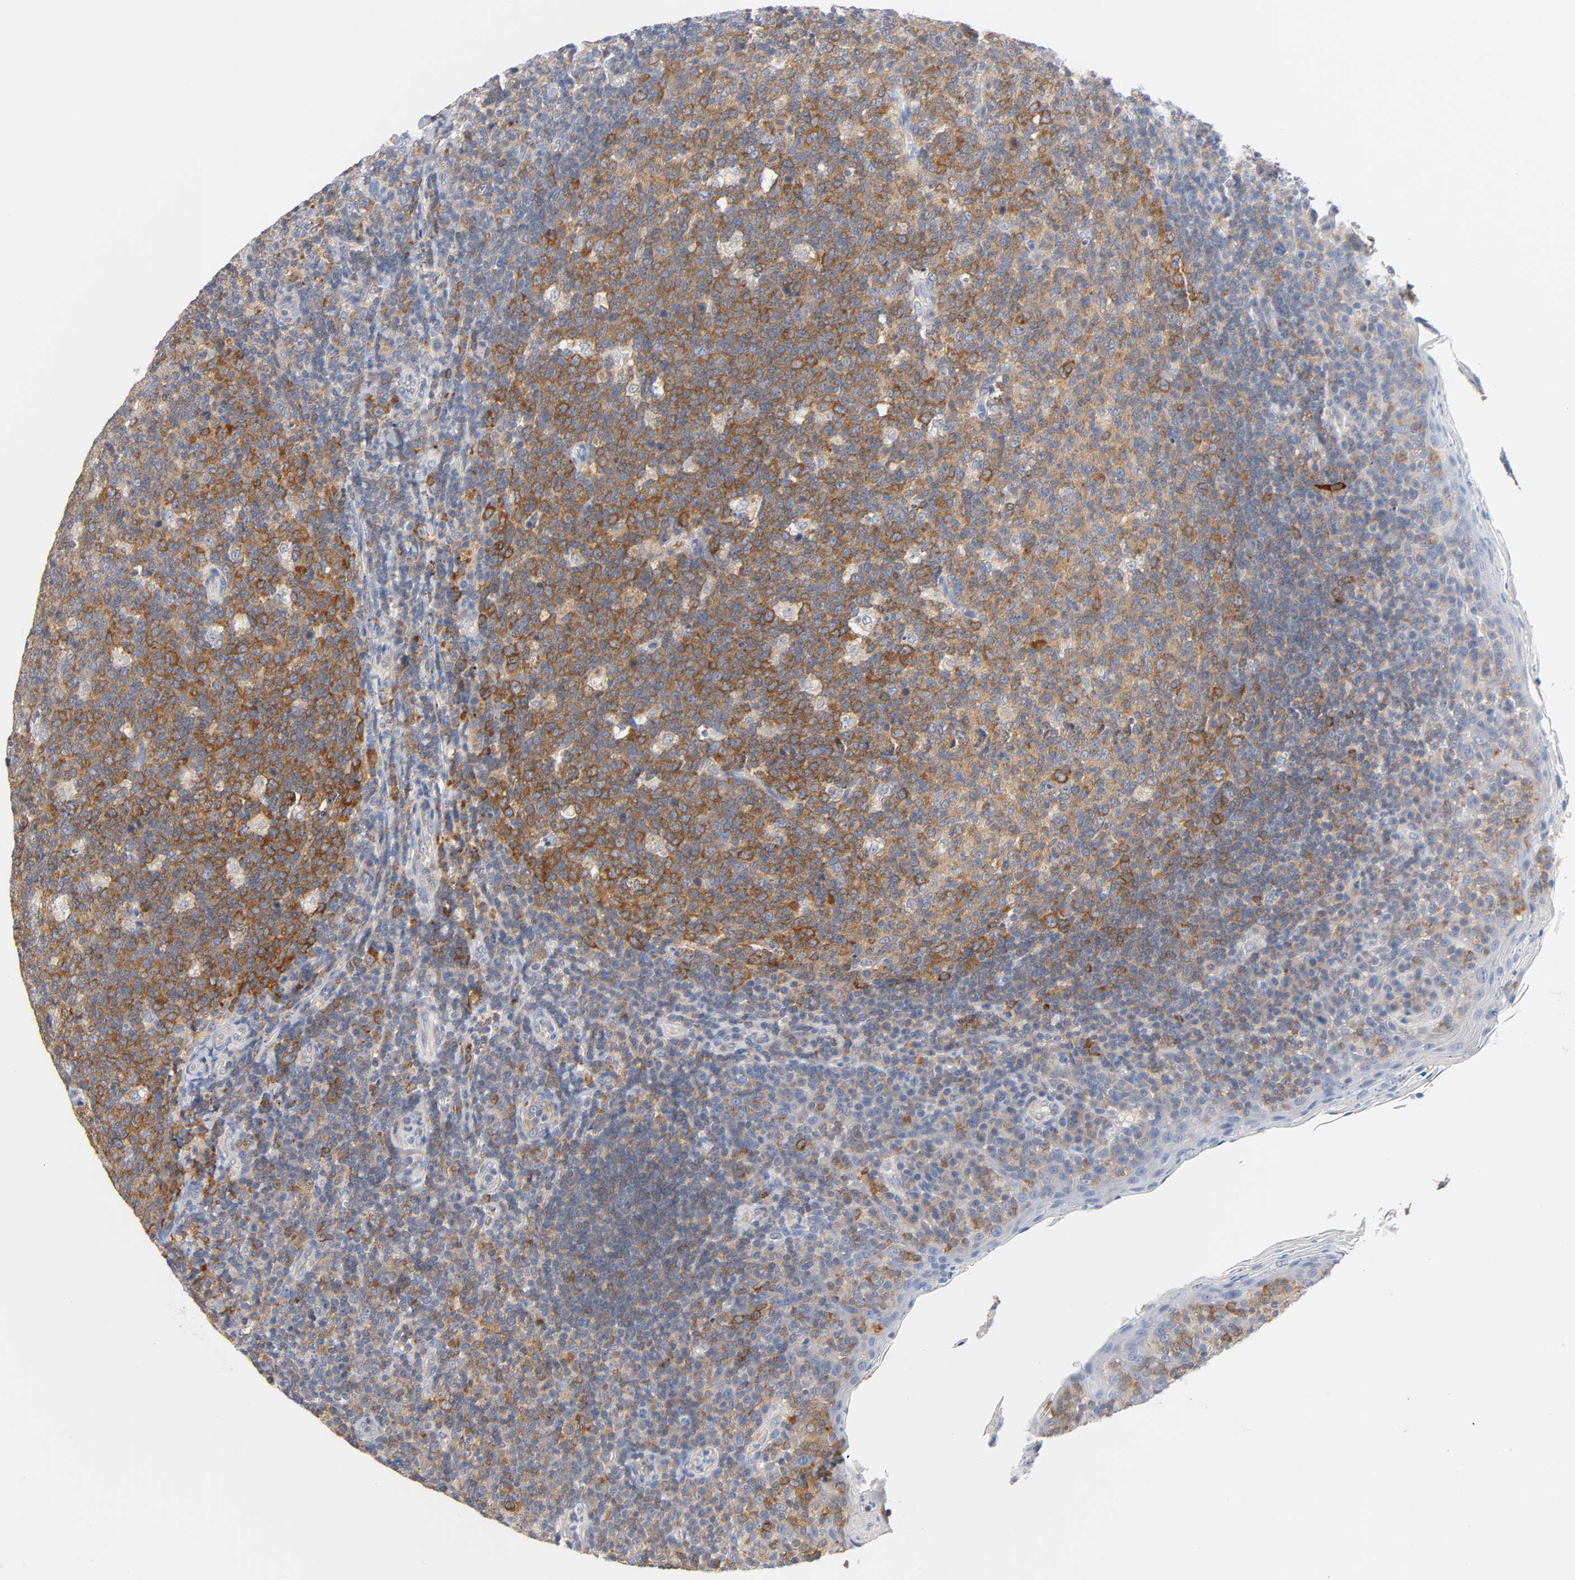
{"staining": {"intensity": "strong", "quantity": ">75%", "location": "cytoplasmic/membranous"}, "tissue": "tonsil", "cell_type": "Germinal center cells", "image_type": "normal", "snomed": [{"axis": "morphology", "description": "Normal tissue, NOS"}, {"axis": "topography", "description": "Tonsil"}], "caption": "The micrograph reveals immunohistochemical staining of benign tonsil. There is strong cytoplasmic/membranous expression is seen in approximately >75% of germinal center cells.", "gene": "MALT1", "patient": {"sex": "male", "age": 17}}